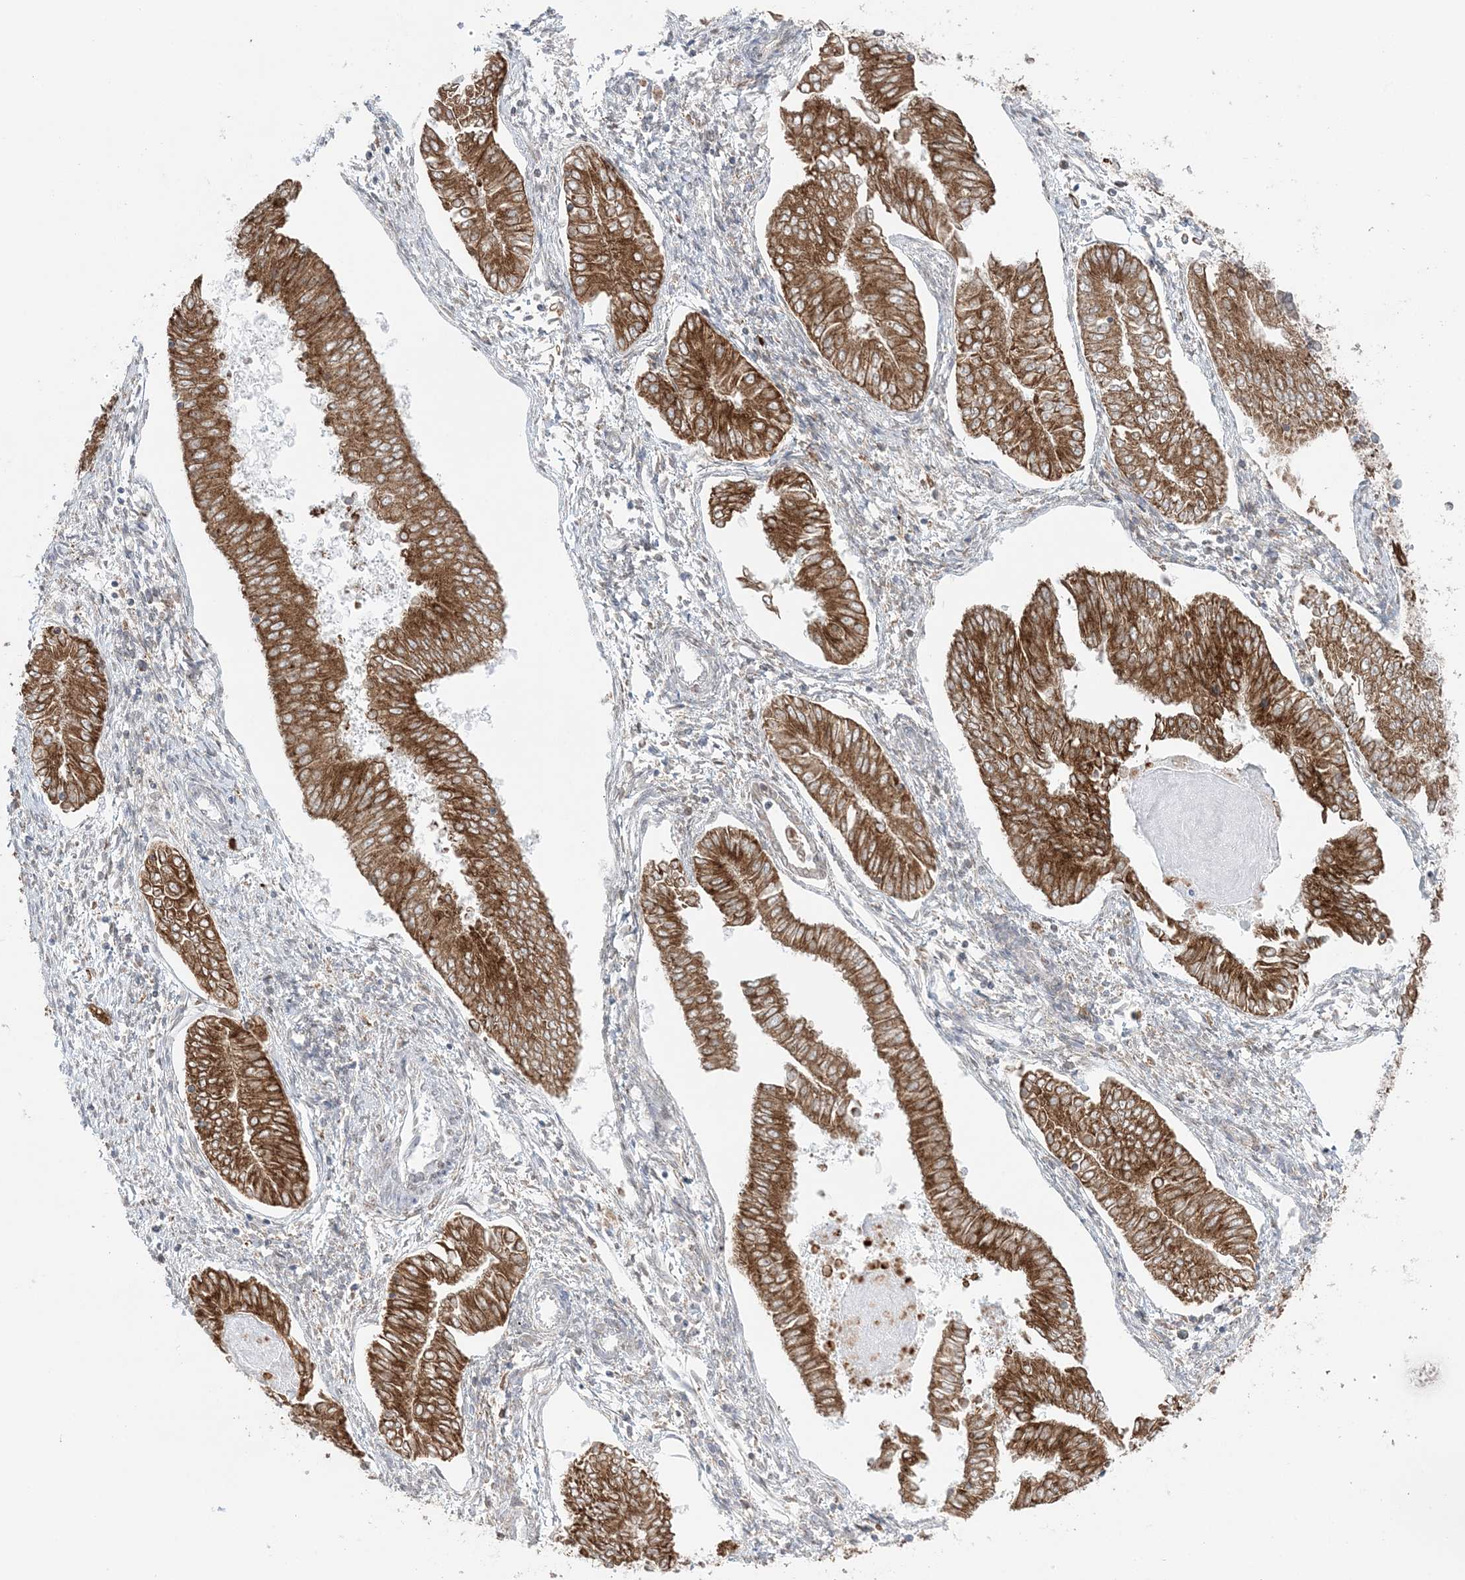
{"staining": {"intensity": "strong", "quantity": ">75%", "location": "cytoplasmic/membranous"}, "tissue": "endometrial cancer", "cell_type": "Tumor cells", "image_type": "cancer", "snomed": [{"axis": "morphology", "description": "Adenocarcinoma, NOS"}, {"axis": "topography", "description": "Endometrium"}], "caption": "A histopathology image of human endometrial cancer stained for a protein demonstrates strong cytoplasmic/membranous brown staining in tumor cells.", "gene": "TMED10", "patient": {"sex": "female", "age": 53}}